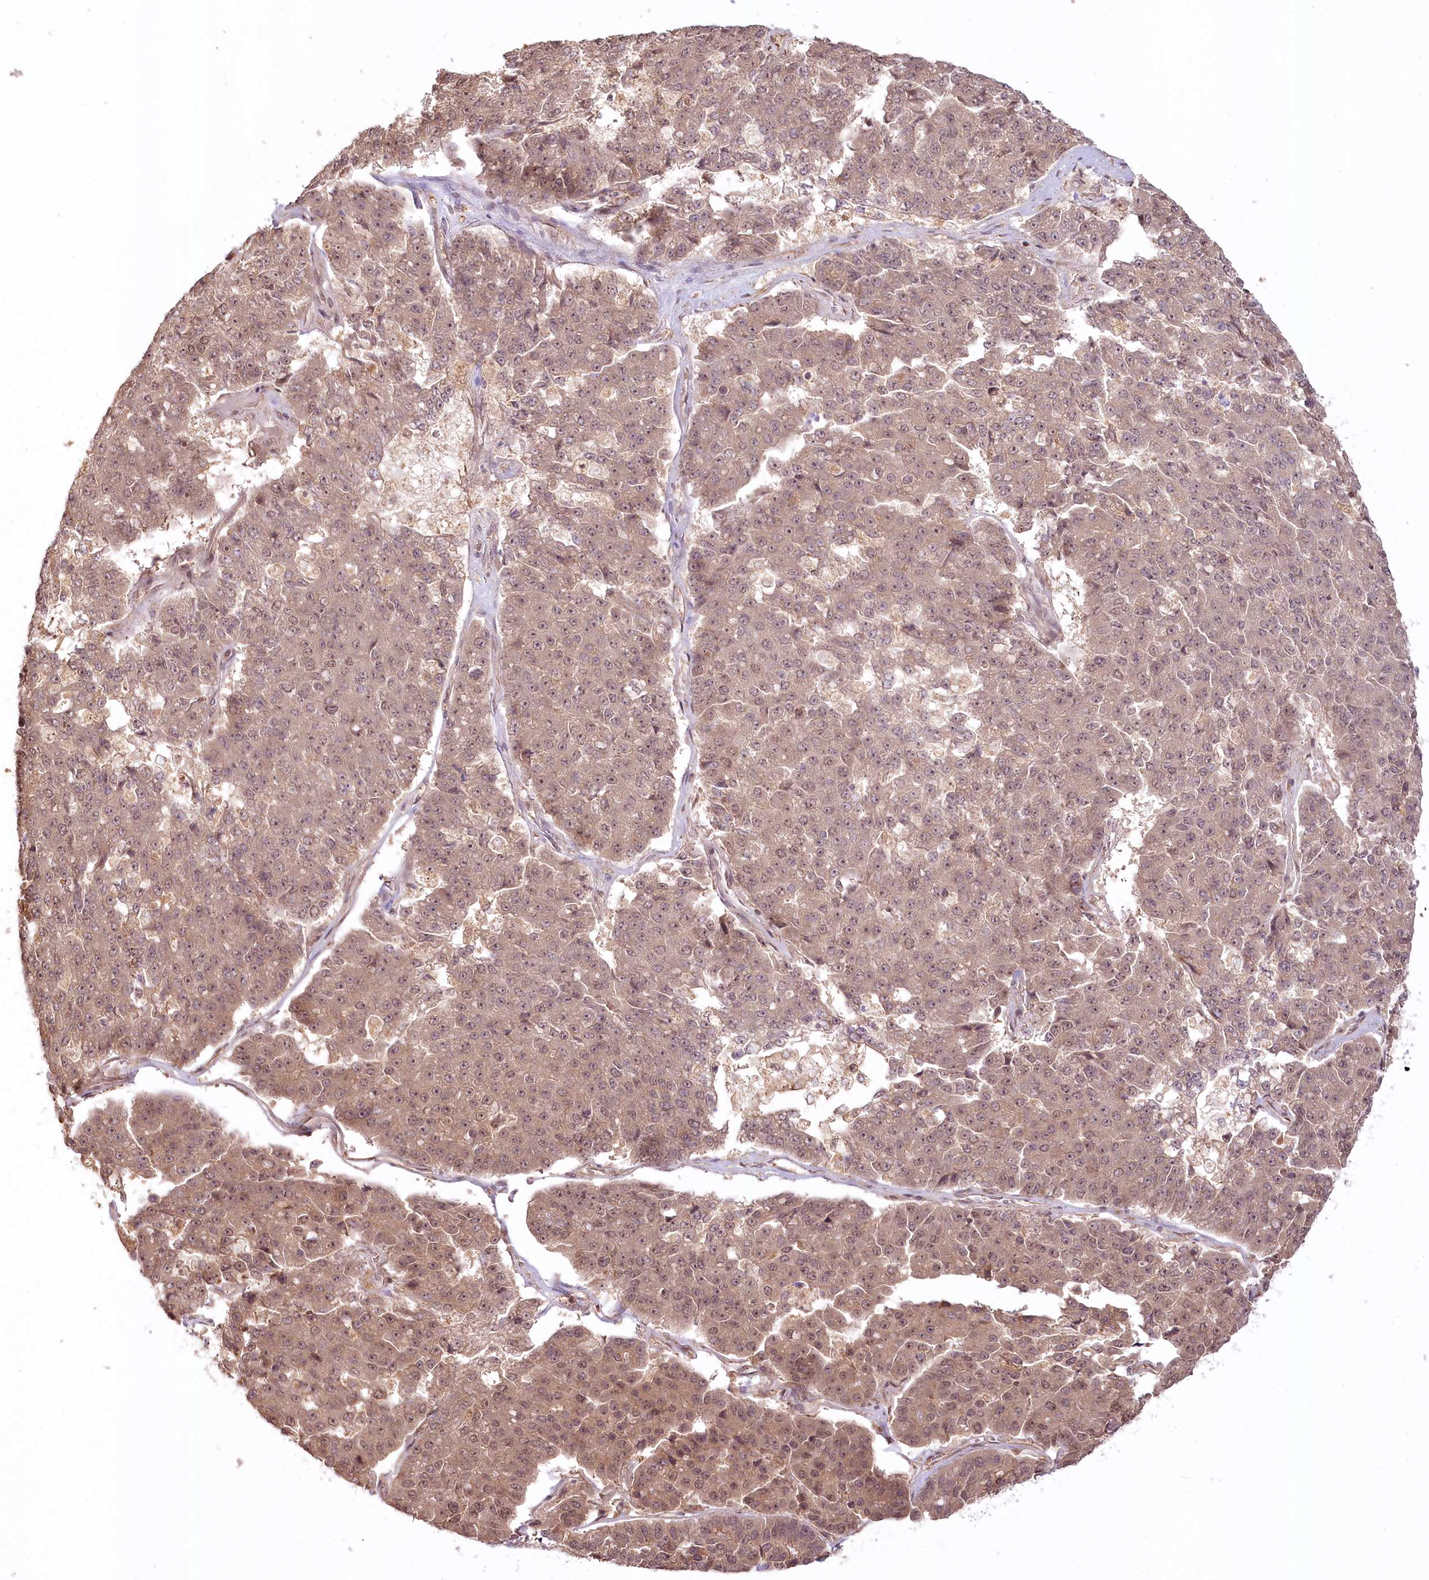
{"staining": {"intensity": "moderate", "quantity": ">75%", "location": "cytoplasmic/membranous,nuclear"}, "tissue": "pancreatic cancer", "cell_type": "Tumor cells", "image_type": "cancer", "snomed": [{"axis": "morphology", "description": "Adenocarcinoma, NOS"}, {"axis": "topography", "description": "Pancreas"}], "caption": "The histopathology image exhibits immunohistochemical staining of pancreatic adenocarcinoma. There is moderate cytoplasmic/membranous and nuclear positivity is seen in about >75% of tumor cells.", "gene": "R3HDM2", "patient": {"sex": "male", "age": 50}}